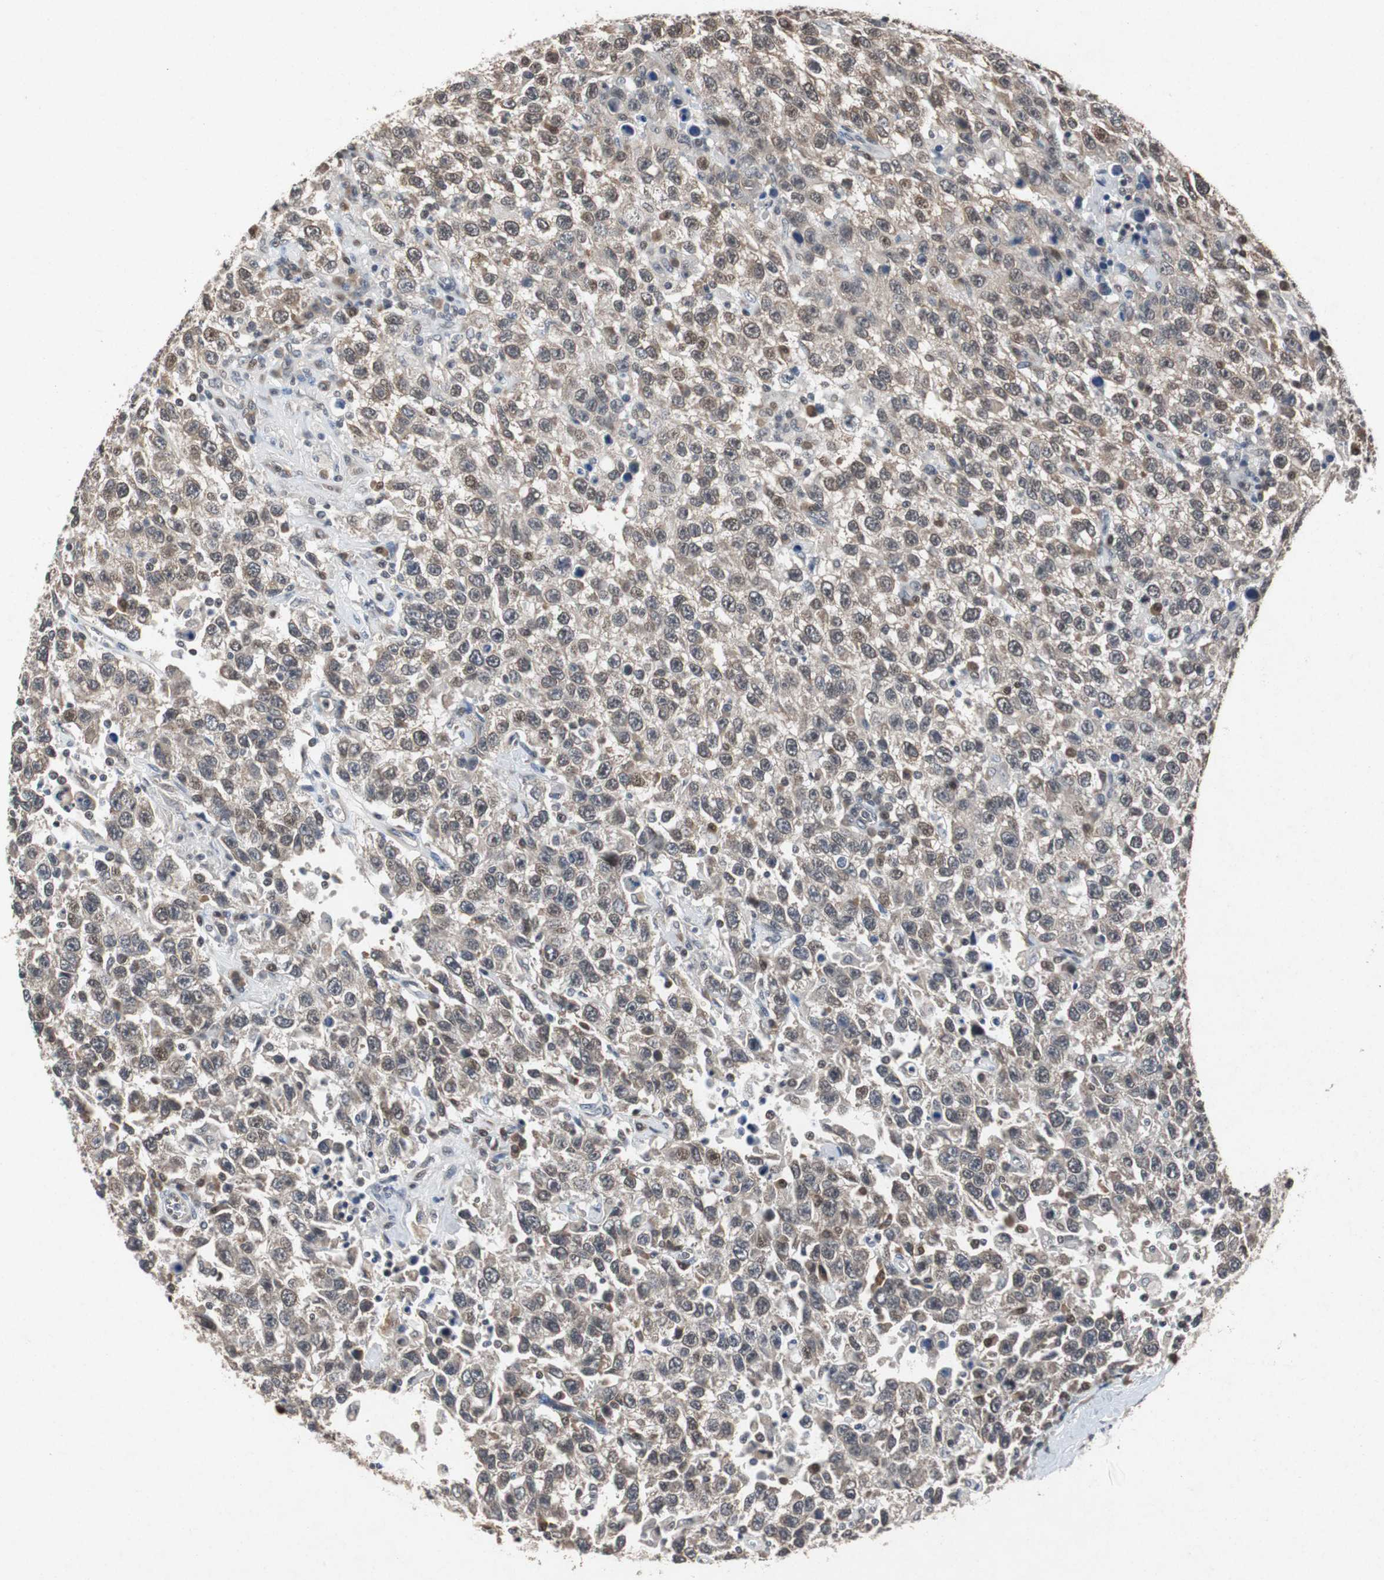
{"staining": {"intensity": "weak", "quantity": "25%-75%", "location": "cytoplasmic/membranous"}, "tissue": "testis cancer", "cell_type": "Tumor cells", "image_type": "cancer", "snomed": [{"axis": "morphology", "description": "Seminoma, NOS"}, {"axis": "topography", "description": "Testis"}], "caption": "DAB (3,3'-diaminobenzidine) immunohistochemical staining of human seminoma (testis) exhibits weak cytoplasmic/membranous protein staining in about 25%-75% of tumor cells.", "gene": "TP63", "patient": {"sex": "male", "age": 41}}